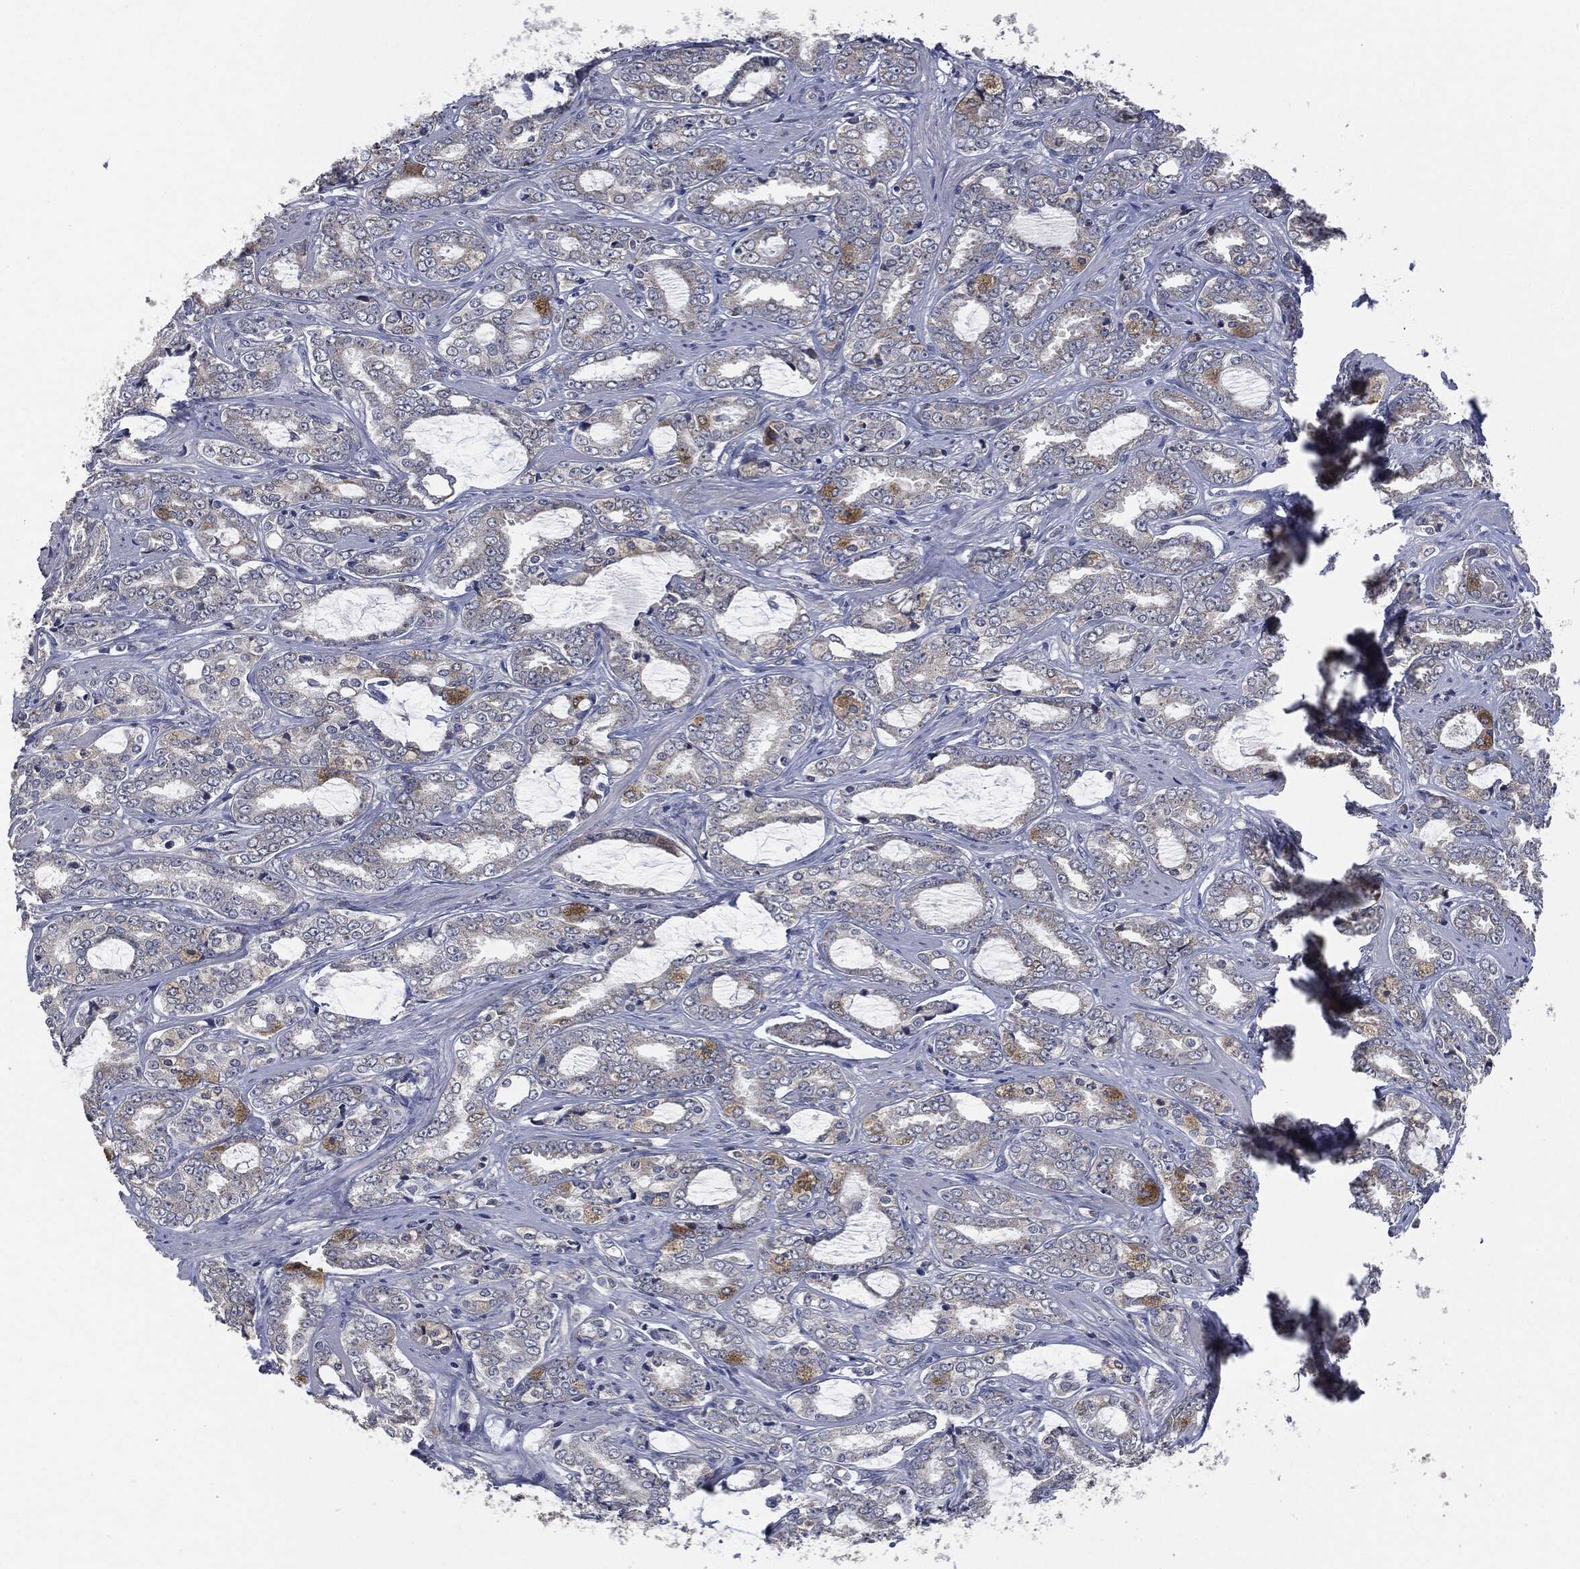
{"staining": {"intensity": "strong", "quantity": "<25%", "location": "cytoplasmic/membranous"}, "tissue": "prostate cancer", "cell_type": "Tumor cells", "image_type": "cancer", "snomed": [{"axis": "morphology", "description": "Adenocarcinoma, Medium grade"}, {"axis": "topography", "description": "Prostate"}], "caption": "Protein analysis of prostate cancer tissue displays strong cytoplasmic/membranous positivity in about <25% of tumor cells.", "gene": "IL1RN", "patient": {"sex": "male", "age": 71}}